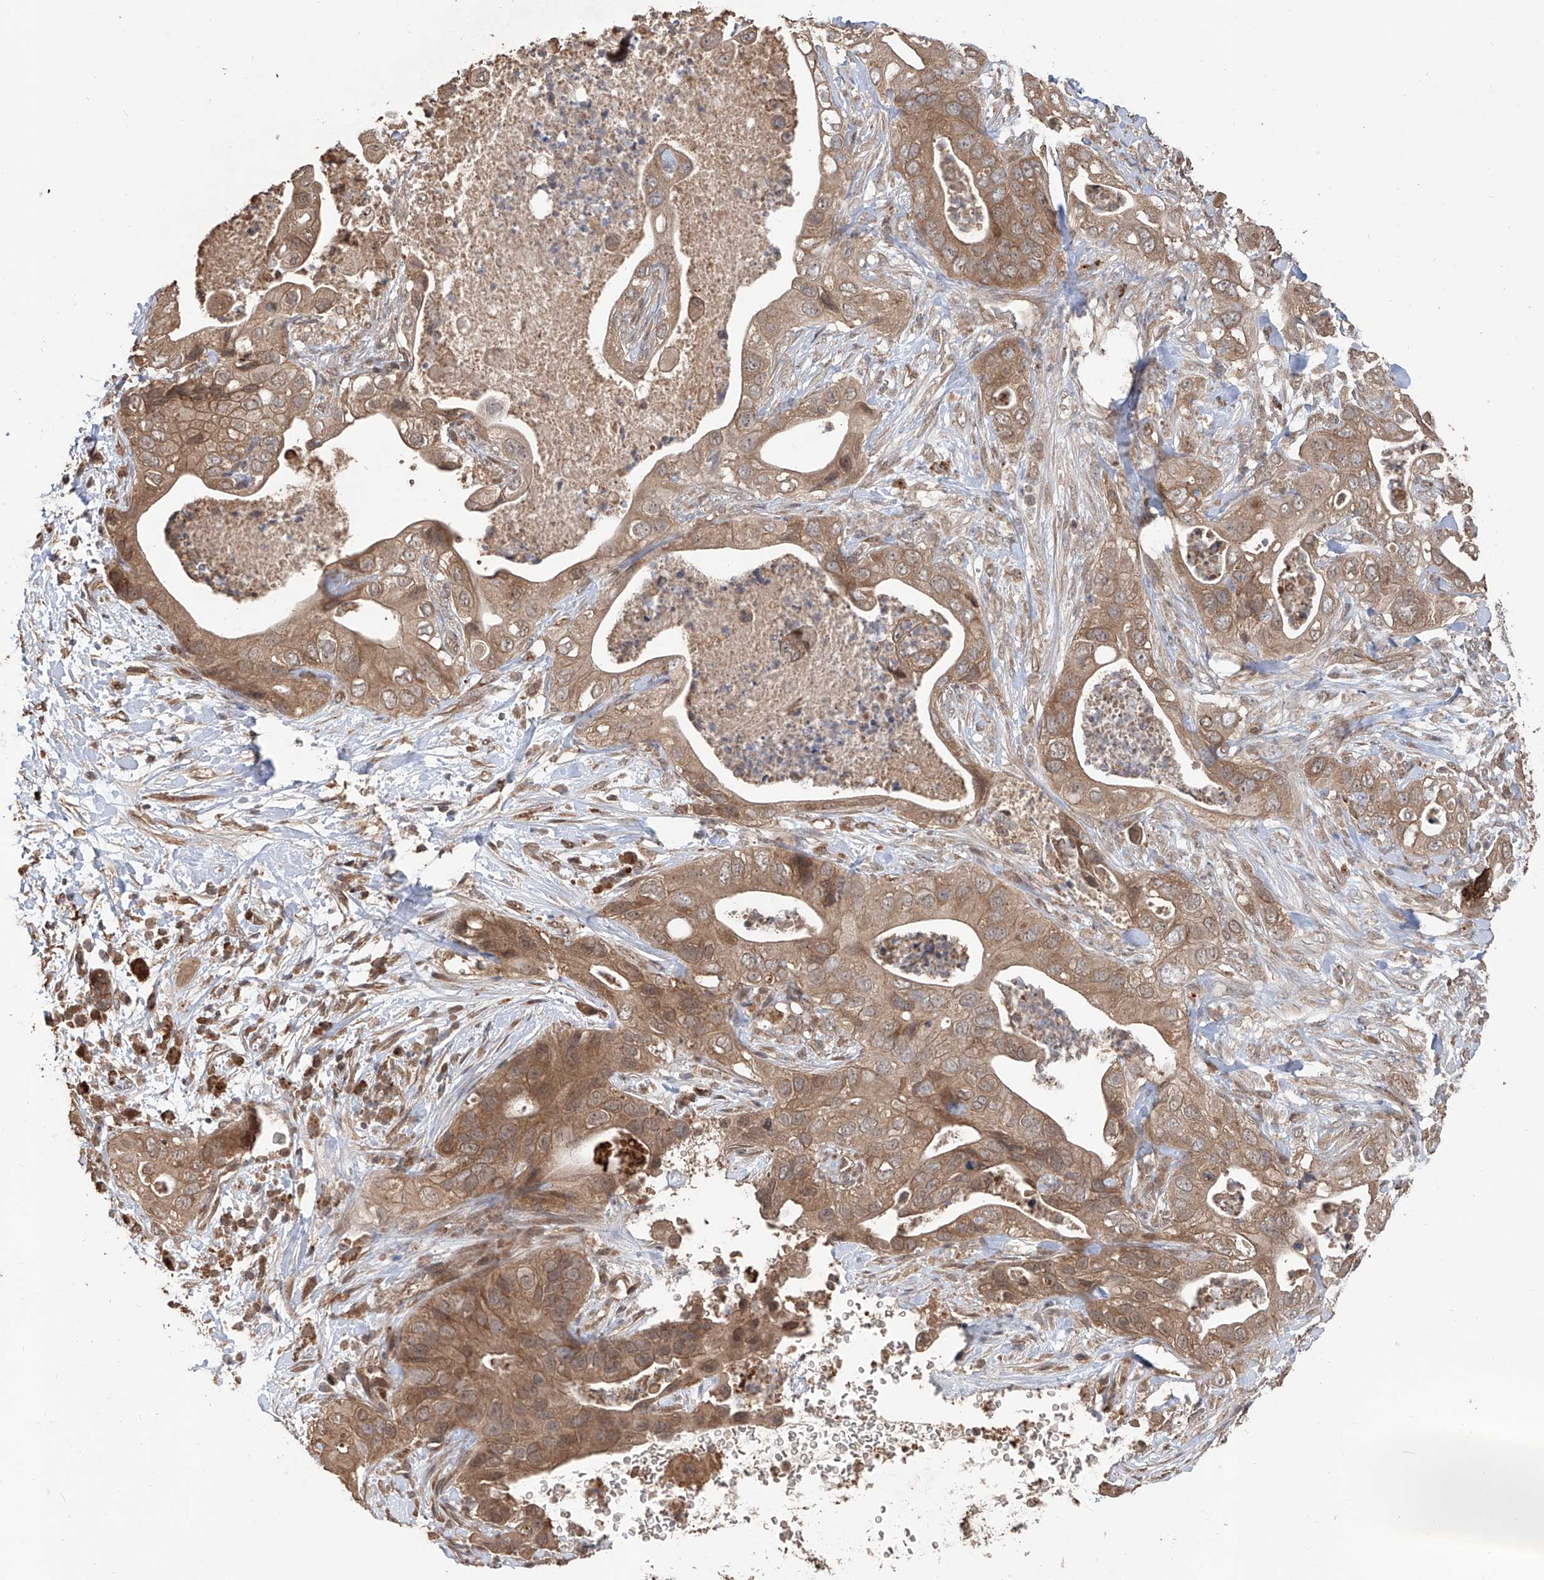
{"staining": {"intensity": "moderate", "quantity": ">75%", "location": "cytoplasmic/membranous"}, "tissue": "pancreatic cancer", "cell_type": "Tumor cells", "image_type": "cancer", "snomed": [{"axis": "morphology", "description": "Adenocarcinoma, NOS"}, {"axis": "topography", "description": "Pancreas"}], "caption": "Pancreatic cancer stained with a brown dye shows moderate cytoplasmic/membranous positive expression in about >75% of tumor cells.", "gene": "FAM135A", "patient": {"sex": "female", "age": 78}}